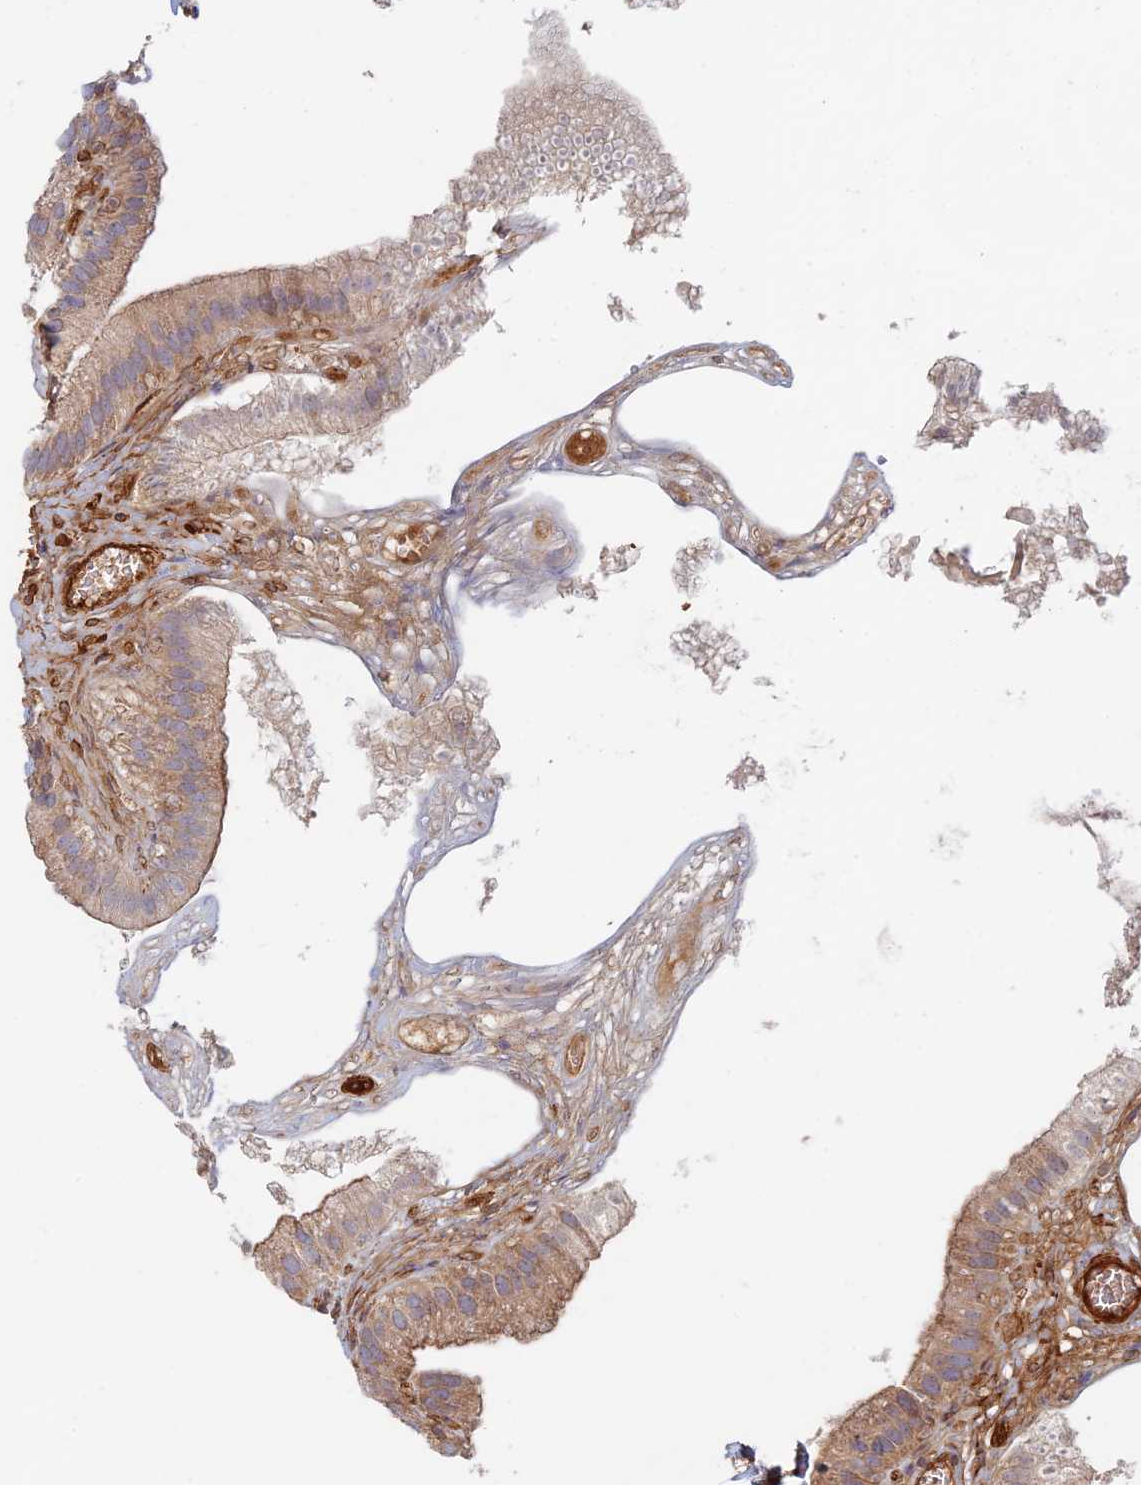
{"staining": {"intensity": "moderate", "quantity": ">75%", "location": "cytoplasmic/membranous"}, "tissue": "gallbladder", "cell_type": "Glandular cells", "image_type": "normal", "snomed": [{"axis": "morphology", "description": "Normal tissue, NOS"}, {"axis": "topography", "description": "Gallbladder"}], "caption": "IHC image of benign gallbladder stained for a protein (brown), which demonstrates medium levels of moderate cytoplasmic/membranous expression in approximately >75% of glandular cells.", "gene": "PAK4", "patient": {"sex": "female", "age": 54}}